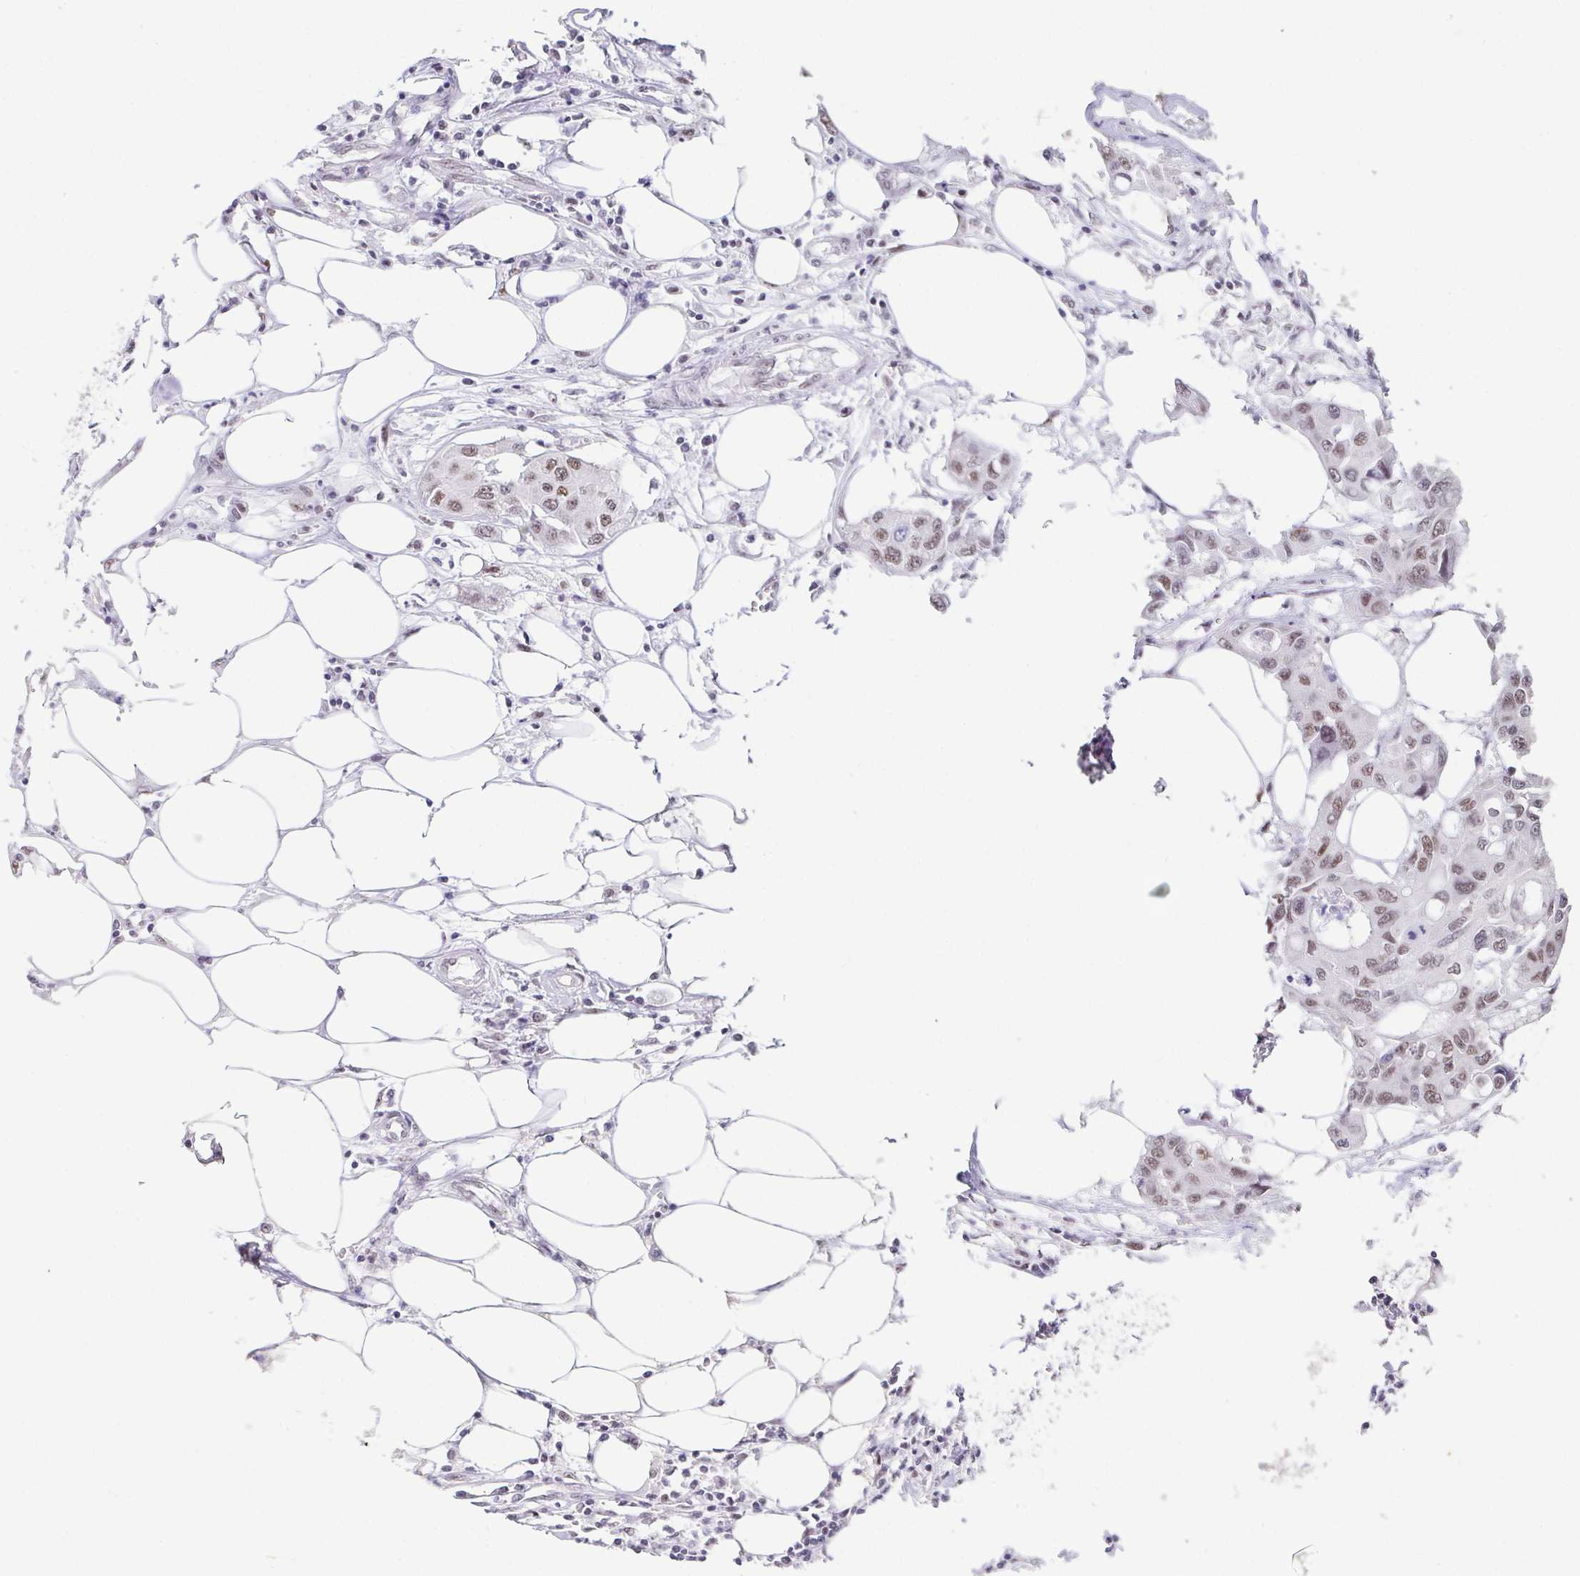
{"staining": {"intensity": "moderate", "quantity": ">75%", "location": "nuclear"}, "tissue": "colorectal cancer", "cell_type": "Tumor cells", "image_type": "cancer", "snomed": [{"axis": "morphology", "description": "Adenocarcinoma, NOS"}, {"axis": "topography", "description": "Colon"}], "caption": "Immunohistochemical staining of human colorectal cancer exhibits medium levels of moderate nuclear protein expression in about >75% of tumor cells.", "gene": "ZNF800", "patient": {"sex": "male", "age": 77}}